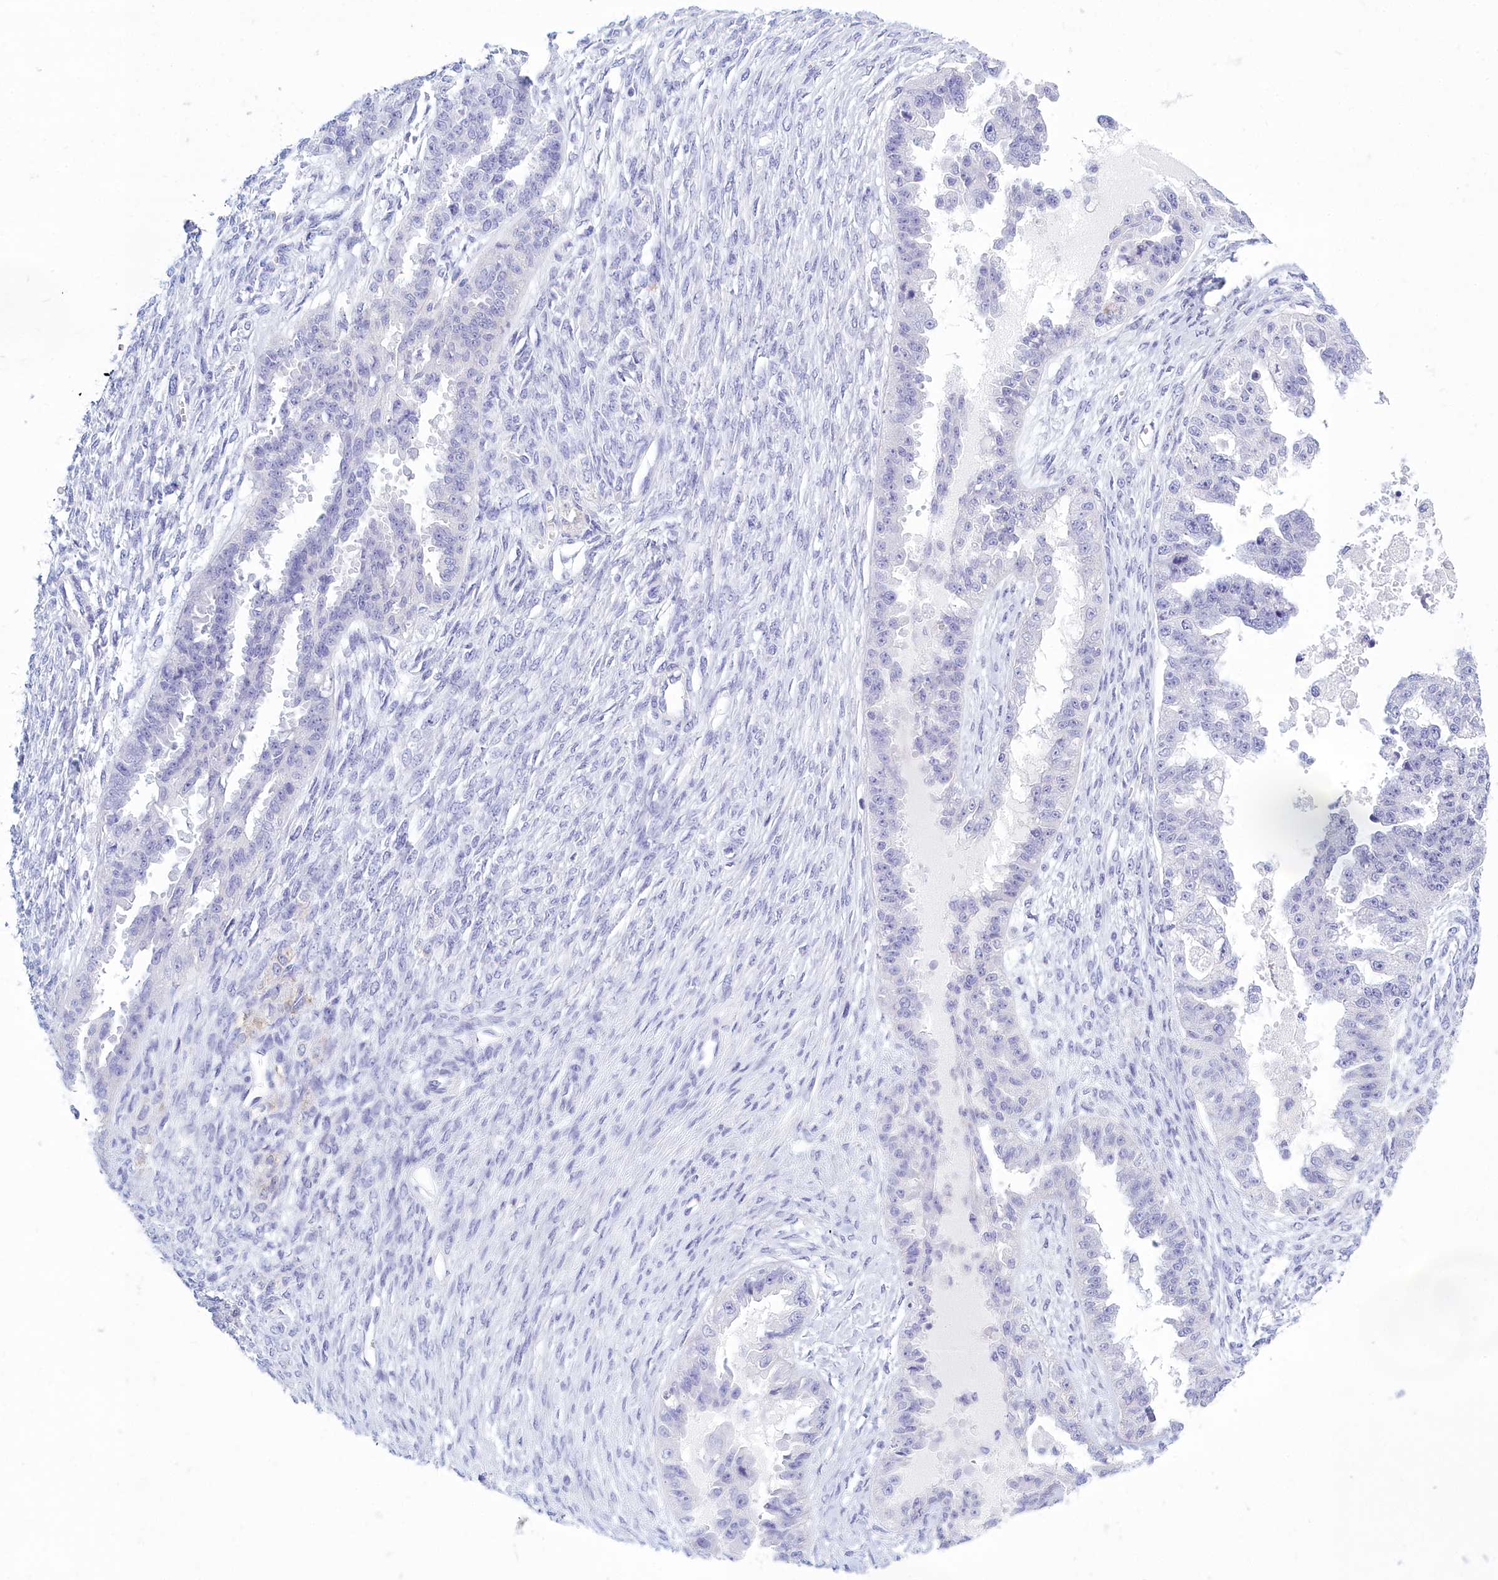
{"staining": {"intensity": "negative", "quantity": "none", "location": "none"}, "tissue": "ovarian cancer", "cell_type": "Tumor cells", "image_type": "cancer", "snomed": [{"axis": "morphology", "description": "Cystadenocarcinoma, serous, NOS"}, {"axis": "topography", "description": "Ovary"}], "caption": "Histopathology image shows no significant protein staining in tumor cells of ovarian serous cystadenocarcinoma.", "gene": "TMEM97", "patient": {"sex": "female", "age": 58}}